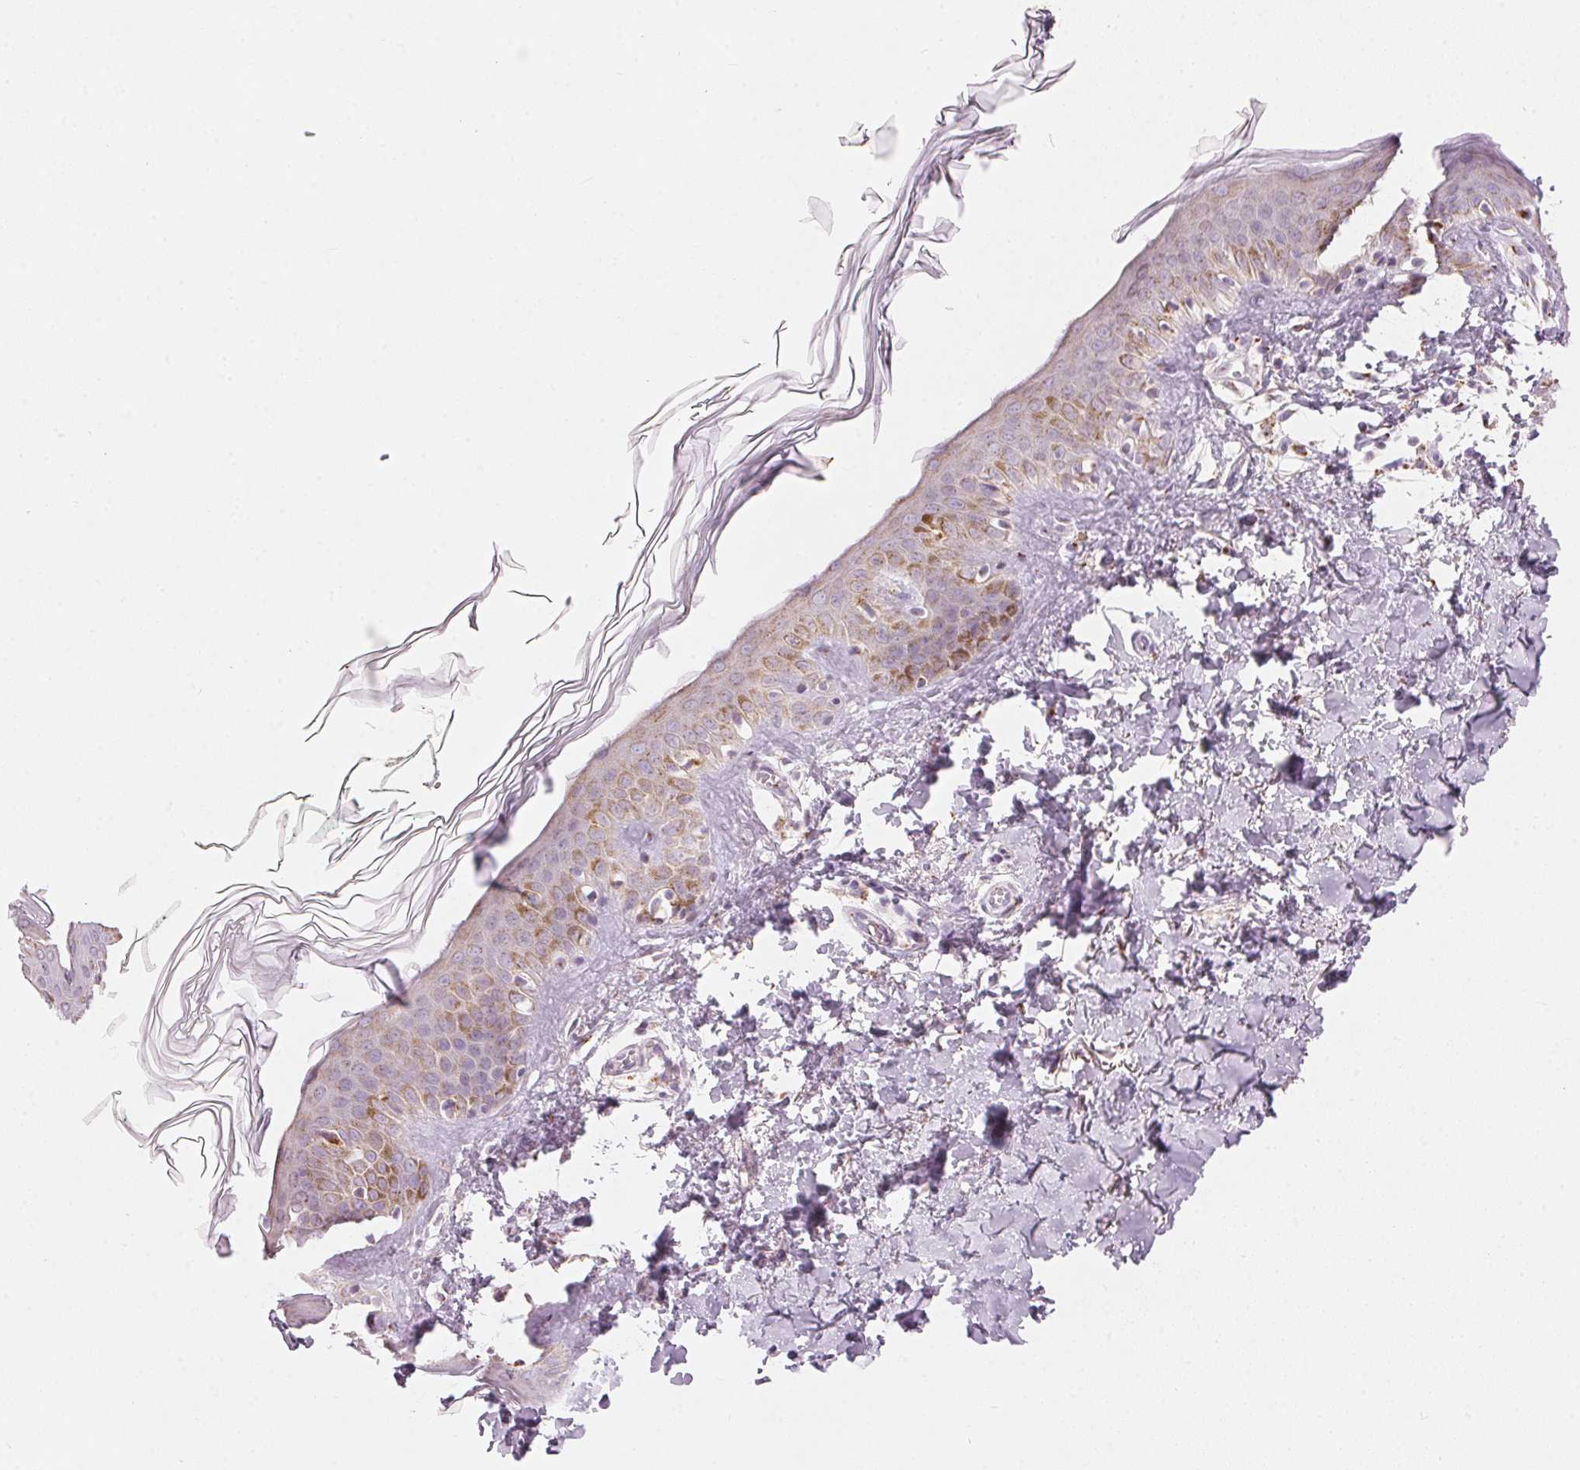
{"staining": {"intensity": "negative", "quantity": "none", "location": "none"}, "tissue": "skin", "cell_type": "Fibroblasts", "image_type": "normal", "snomed": [{"axis": "morphology", "description": "Normal tissue, NOS"}, {"axis": "topography", "description": "Skin"}, {"axis": "topography", "description": "Peripheral nerve tissue"}], "caption": "IHC photomicrograph of benign skin: human skin stained with DAB (3,3'-diaminobenzidine) exhibits no significant protein expression in fibroblasts. The staining was performed using DAB (3,3'-diaminobenzidine) to visualize the protein expression in brown, while the nuclei were stained in blue with hematoxylin (Magnification: 20x).", "gene": "DRAM2", "patient": {"sex": "female", "age": 45}}